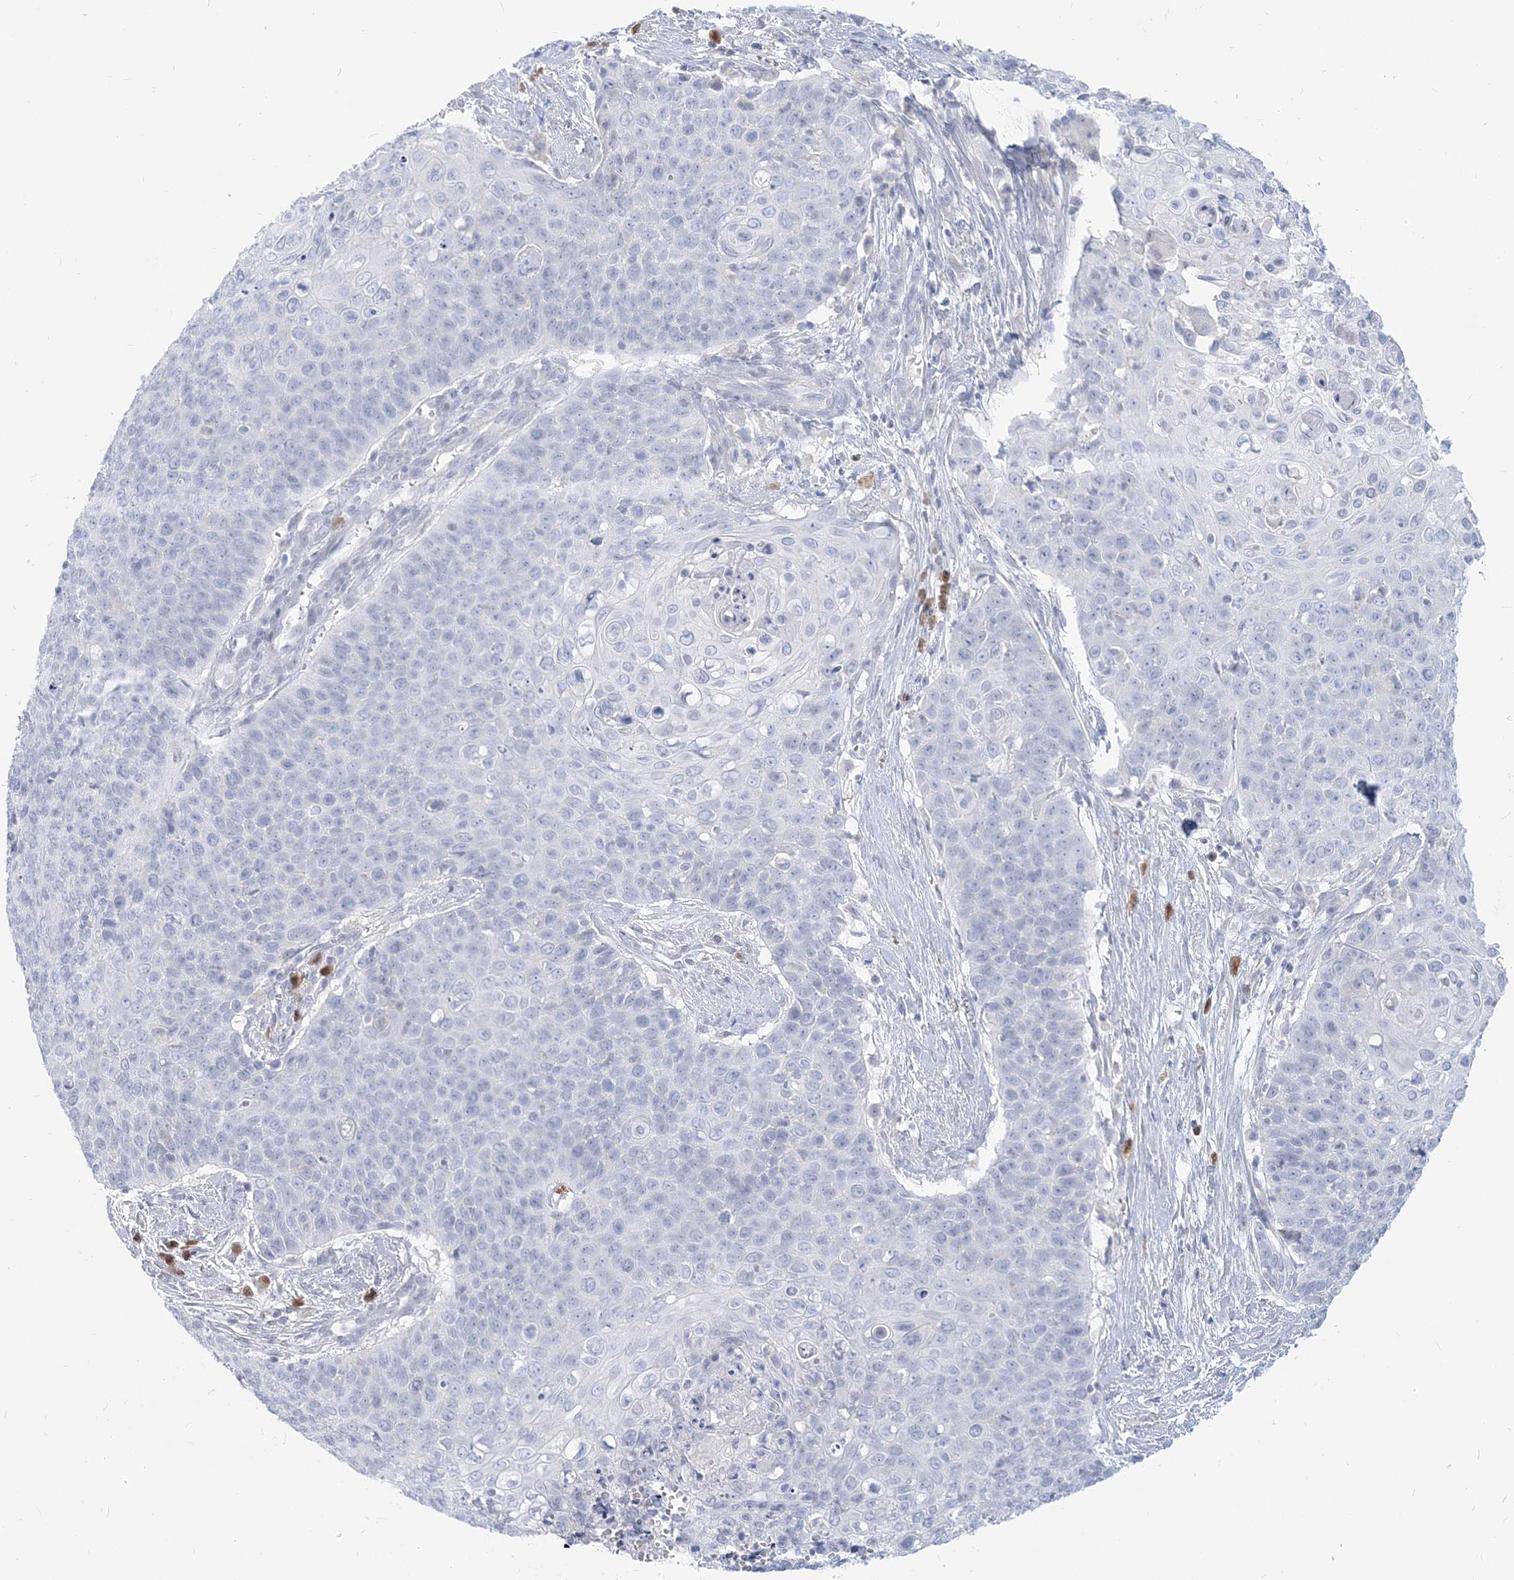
{"staining": {"intensity": "negative", "quantity": "none", "location": "none"}, "tissue": "cervical cancer", "cell_type": "Tumor cells", "image_type": "cancer", "snomed": [{"axis": "morphology", "description": "Squamous cell carcinoma, NOS"}, {"axis": "topography", "description": "Cervix"}], "caption": "Protein analysis of squamous cell carcinoma (cervical) reveals no significant expression in tumor cells. (Brightfield microscopy of DAB (3,3'-diaminobenzidine) immunohistochemistry at high magnification).", "gene": "GMPPA", "patient": {"sex": "female", "age": 39}}